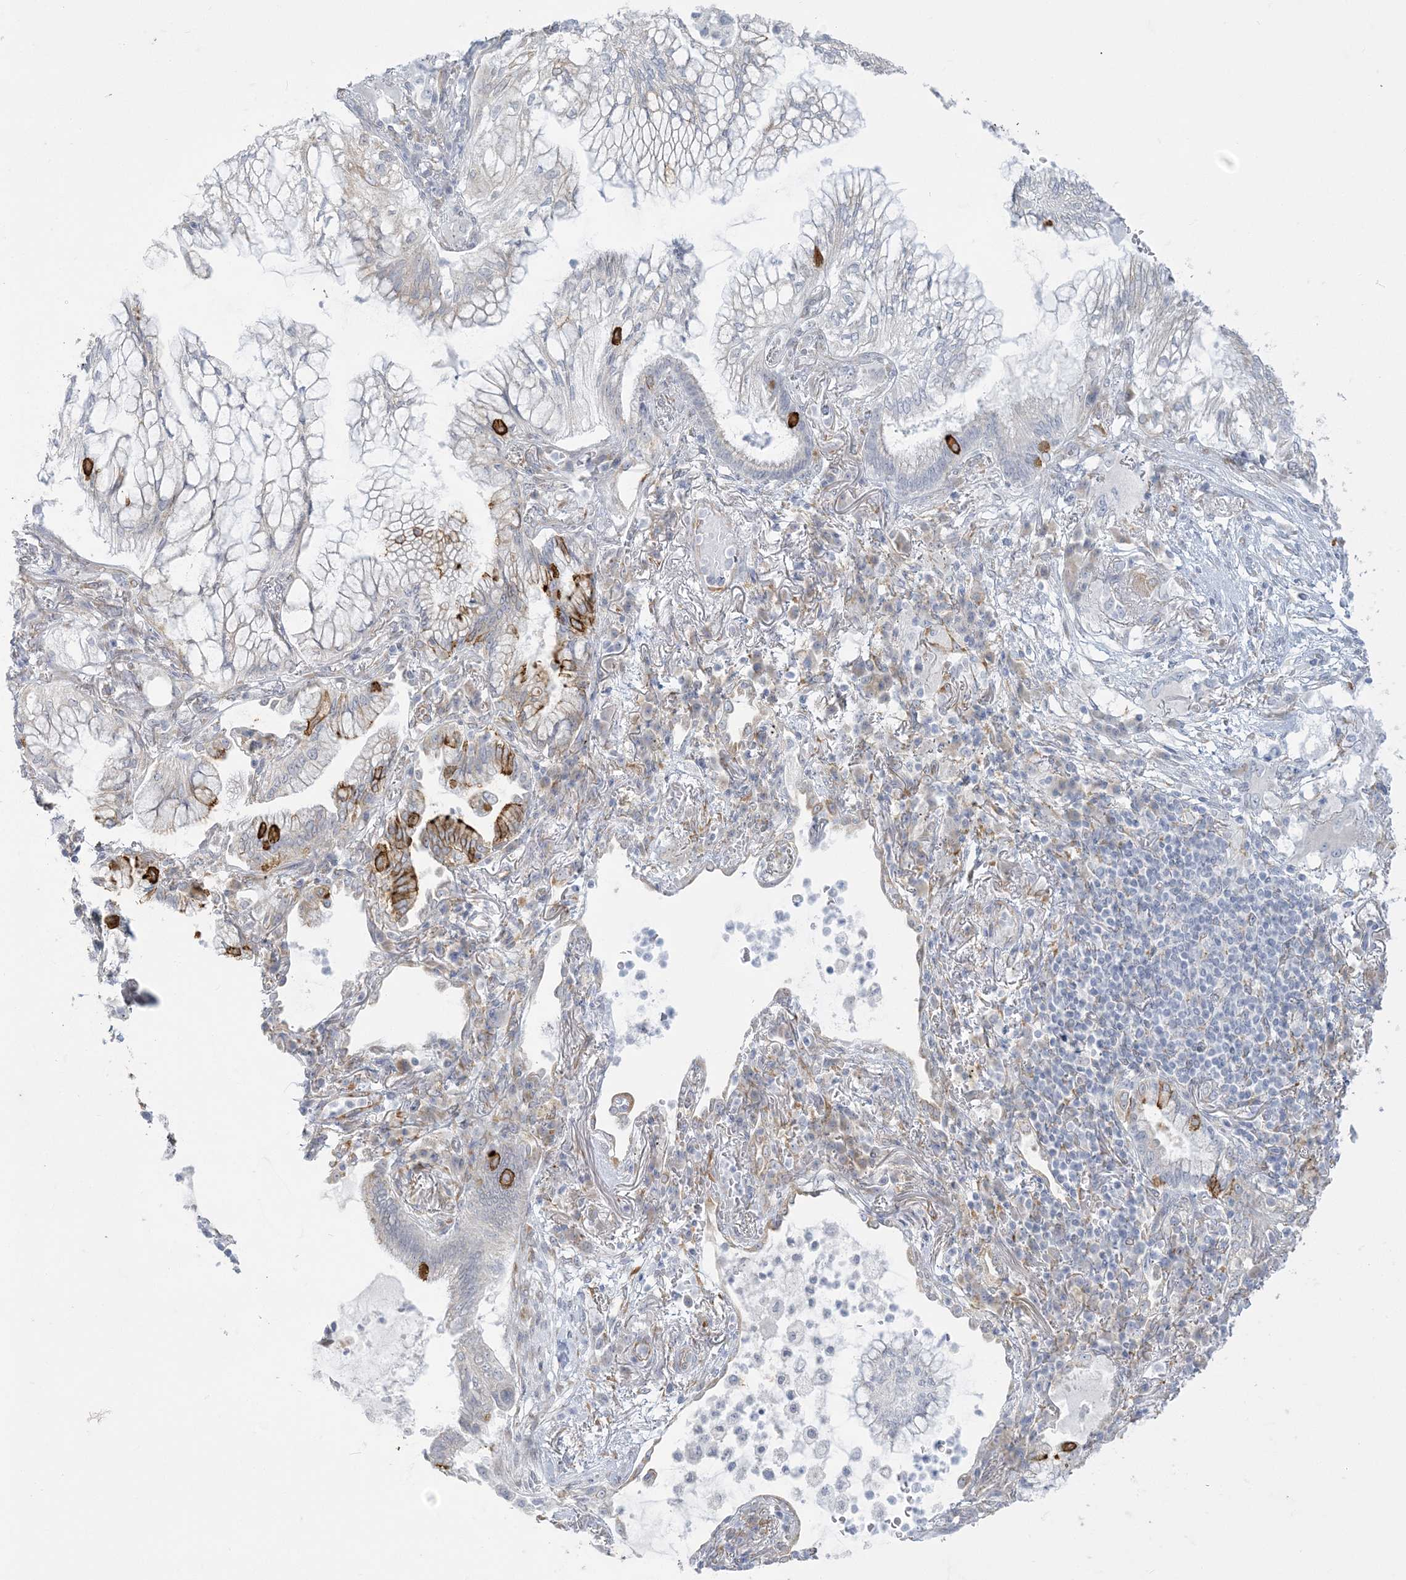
{"staining": {"intensity": "negative", "quantity": "none", "location": "none"}, "tissue": "lung cancer", "cell_type": "Tumor cells", "image_type": "cancer", "snomed": [{"axis": "morphology", "description": "Adenocarcinoma, NOS"}, {"axis": "topography", "description": "Lung"}], "caption": "Lung cancer was stained to show a protein in brown. There is no significant staining in tumor cells. The staining is performed using DAB brown chromogen with nuclei counter-stained in using hematoxylin.", "gene": "ZC3H6", "patient": {"sex": "female", "age": 70}}